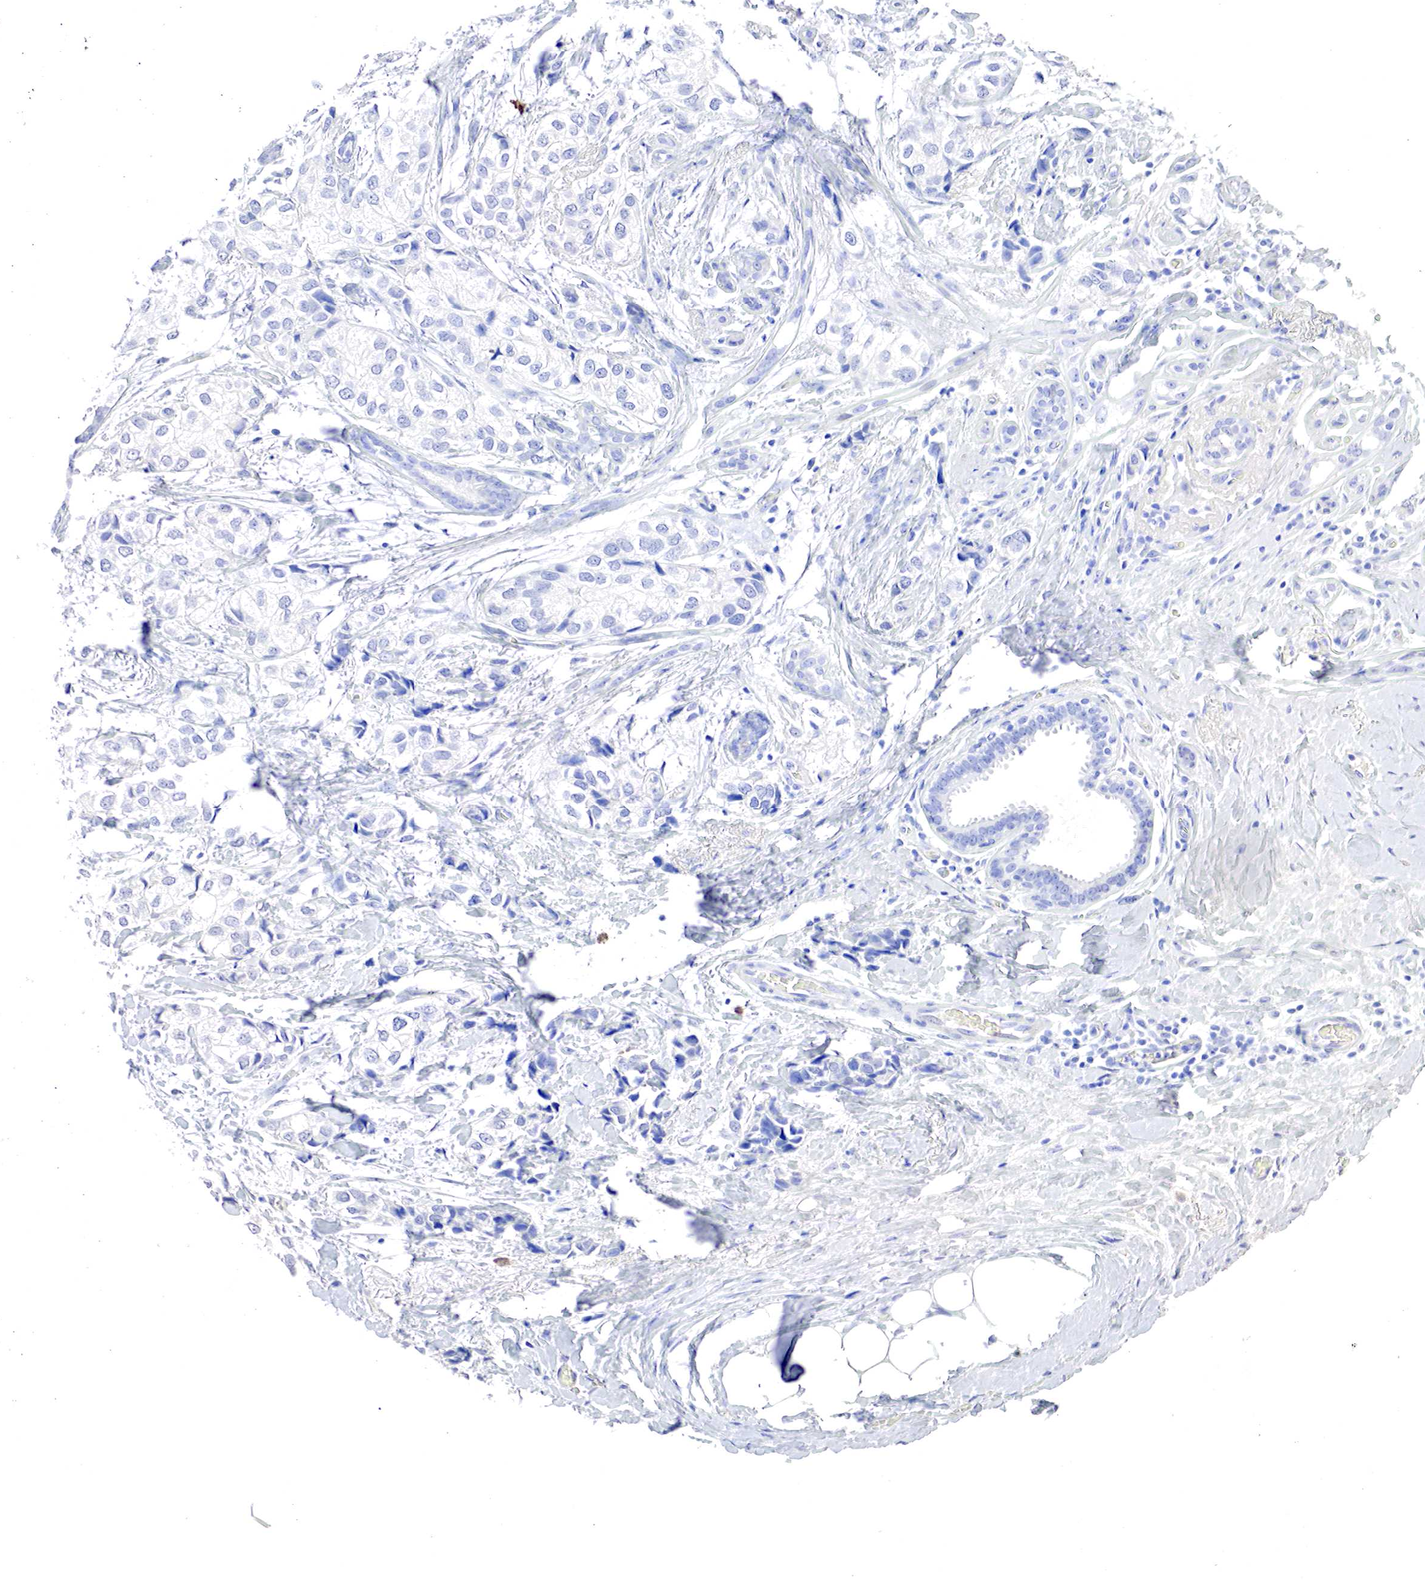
{"staining": {"intensity": "negative", "quantity": "none", "location": "none"}, "tissue": "breast cancer", "cell_type": "Tumor cells", "image_type": "cancer", "snomed": [{"axis": "morphology", "description": "Duct carcinoma"}, {"axis": "topography", "description": "Breast"}], "caption": "There is no significant staining in tumor cells of breast invasive ductal carcinoma.", "gene": "OTC", "patient": {"sex": "female", "age": 68}}